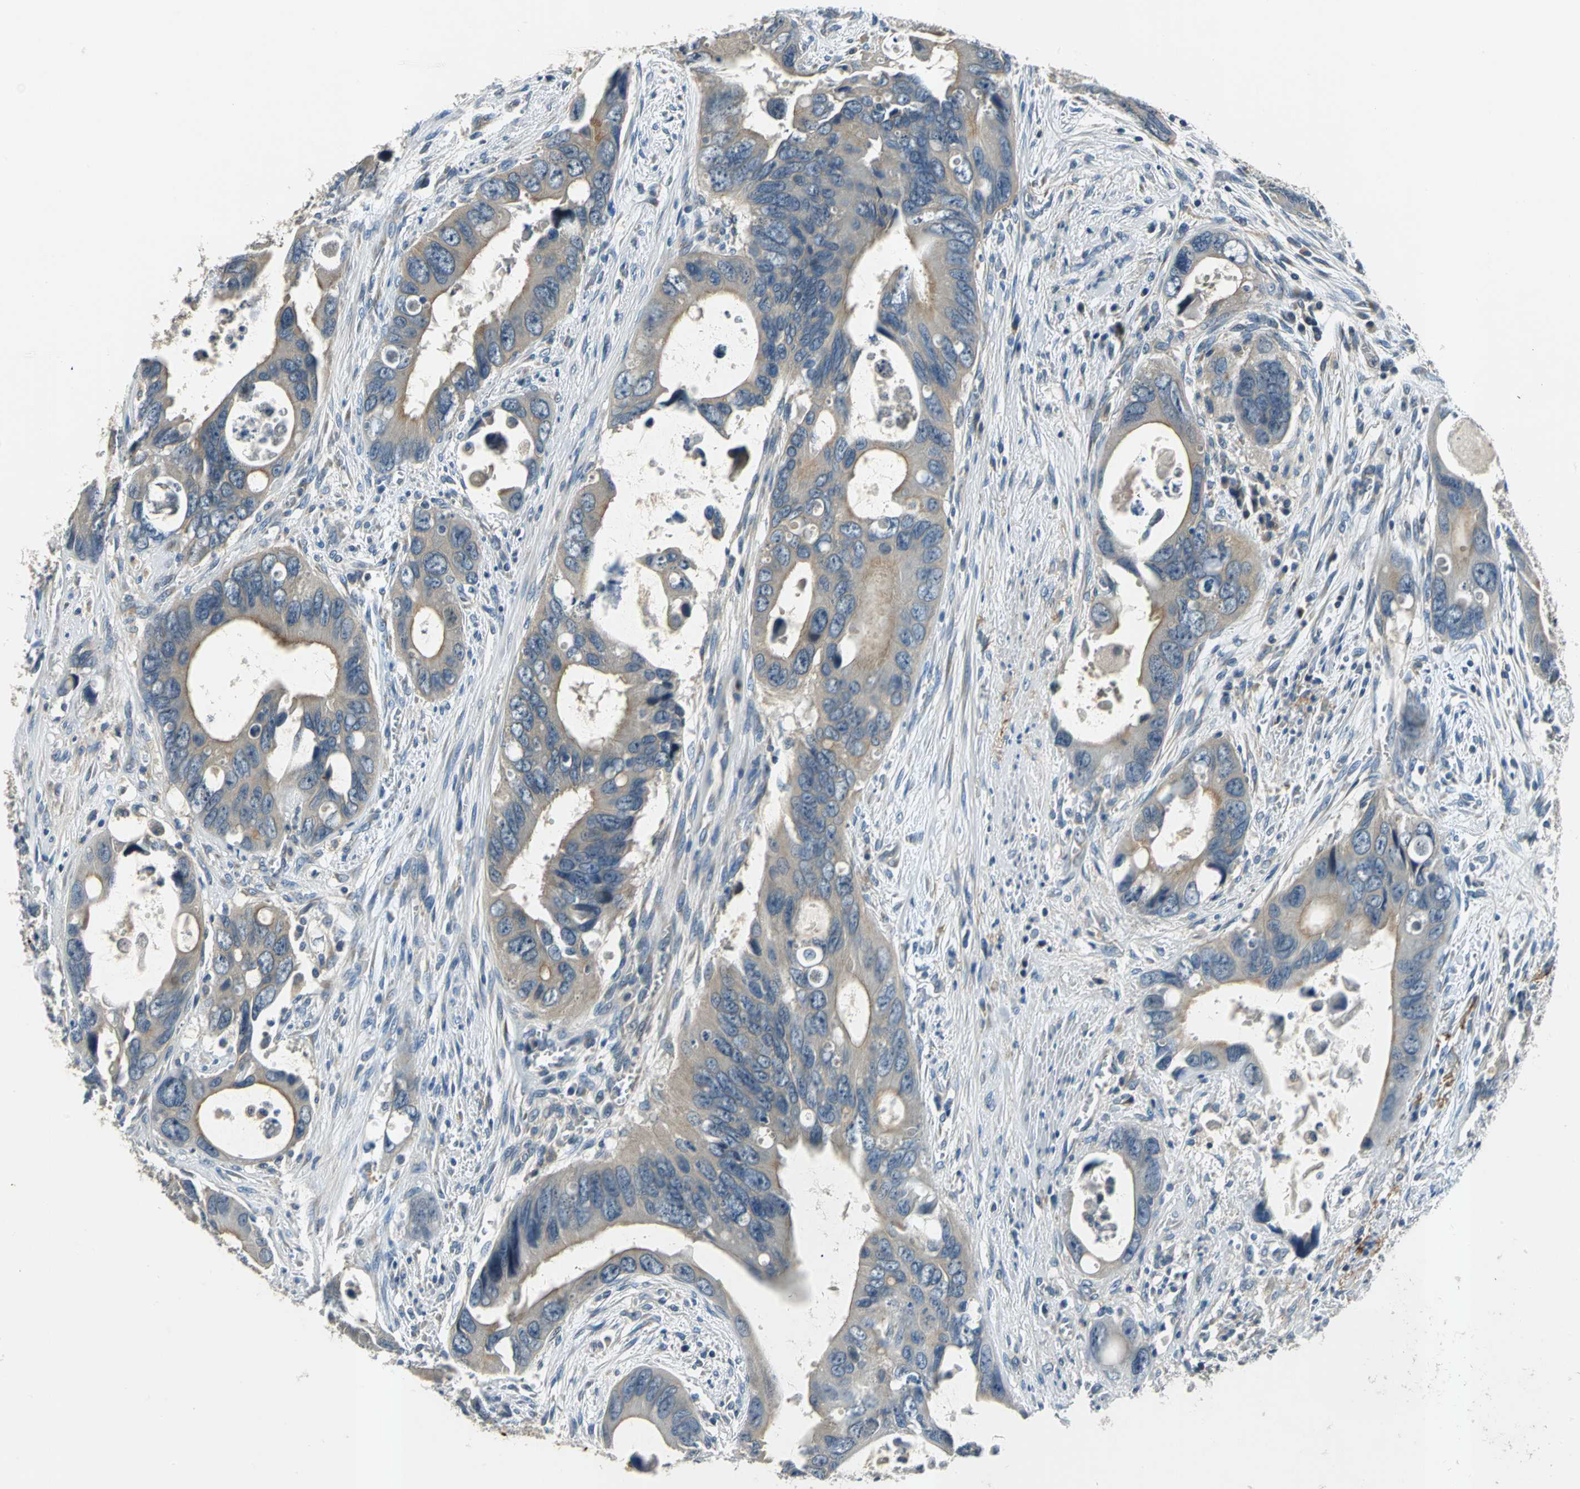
{"staining": {"intensity": "weak", "quantity": ">75%", "location": "cytoplasmic/membranous"}, "tissue": "colorectal cancer", "cell_type": "Tumor cells", "image_type": "cancer", "snomed": [{"axis": "morphology", "description": "Adenocarcinoma, NOS"}, {"axis": "topography", "description": "Rectum"}], "caption": "A brown stain highlights weak cytoplasmic/membranous expression of a protein in colorectal adenocarcinoma tumor cells.", "gene": "SLC16A7", "patient": {"sex": "male", "age": 70}}